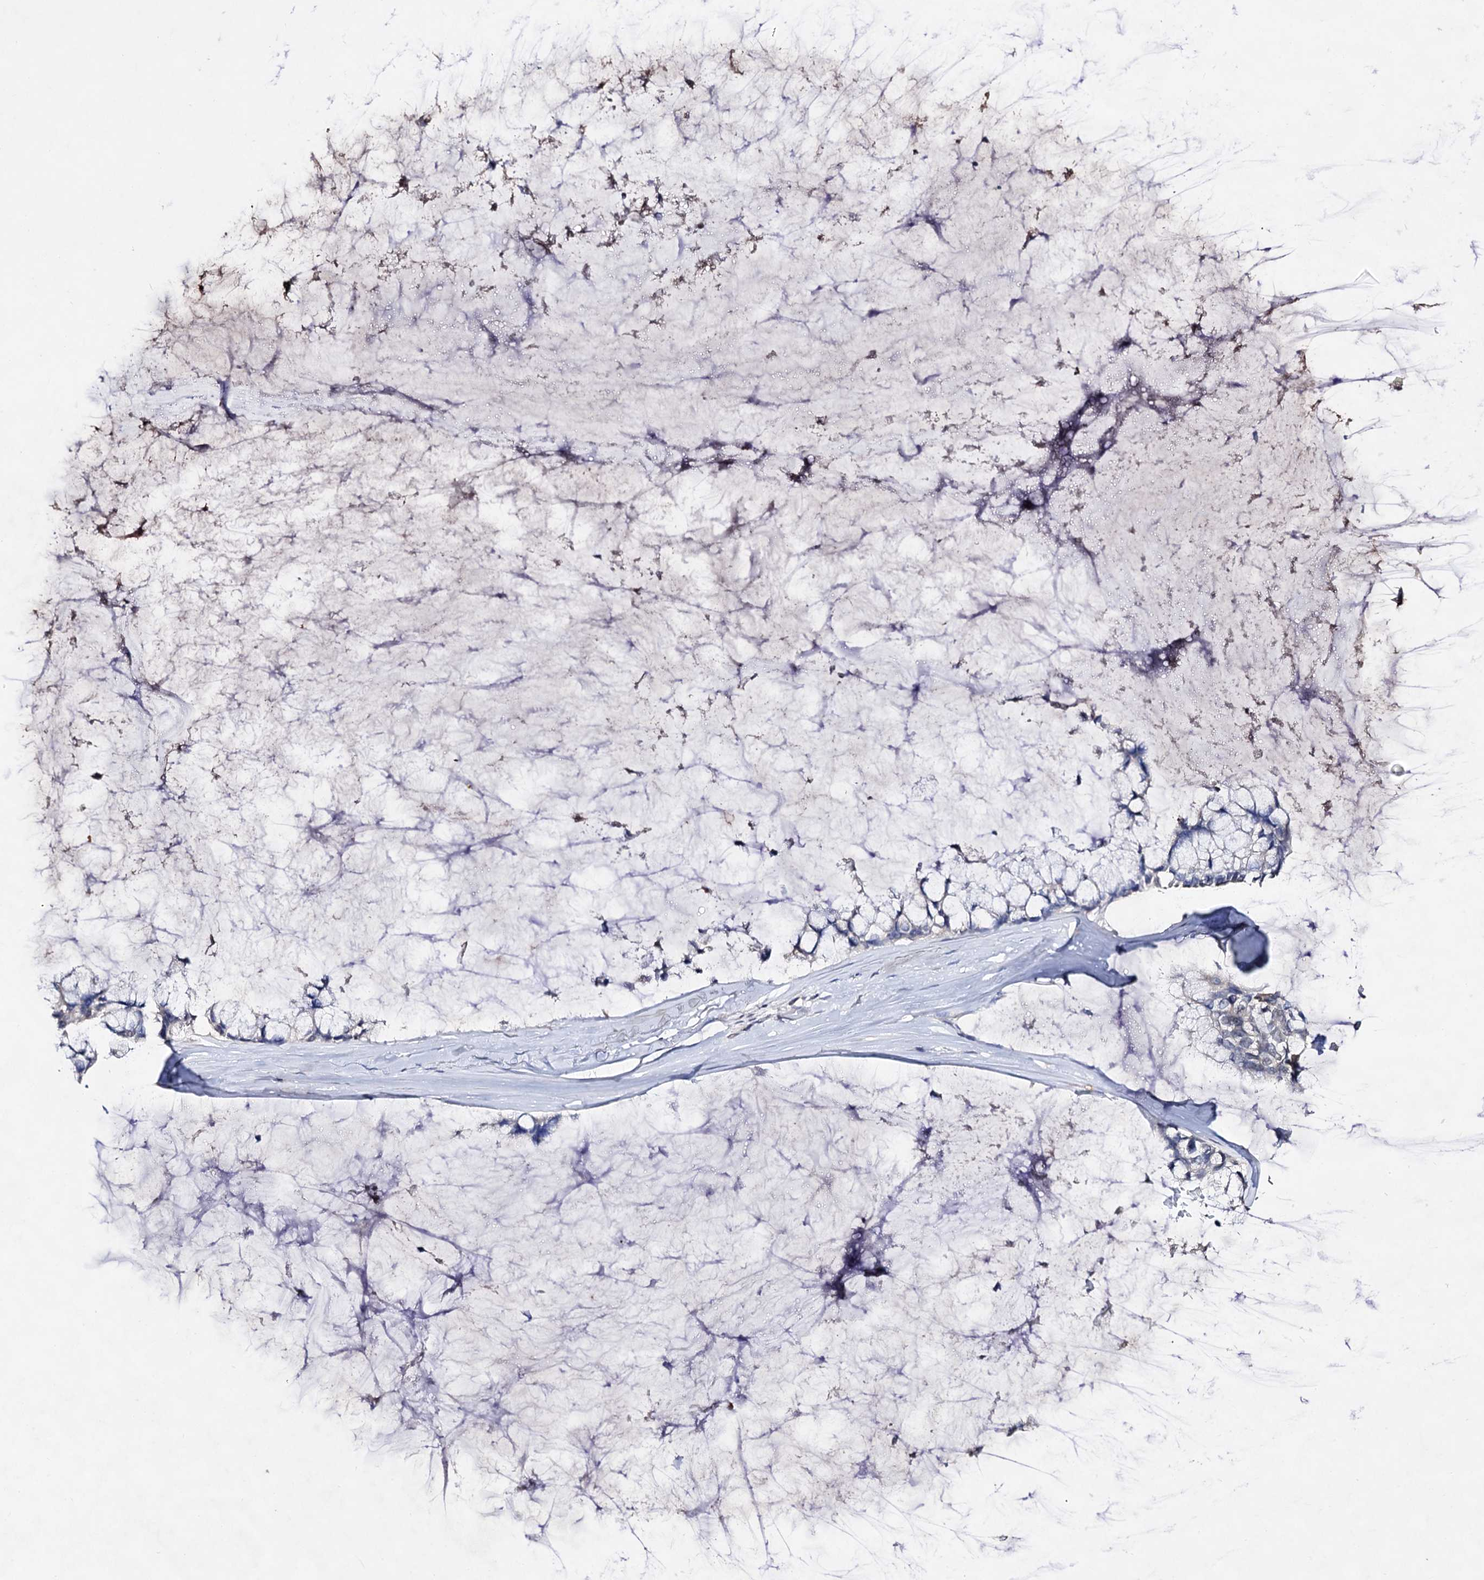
{"staining": {"intensity": "negative", "quantity": "none", "location": "none"}, "tissue": "ovarian cancer", "cell_type": "Tumor cells", "image_type": "cancer", "snomed": [{"axis": "morphology", "description": "Cystadenocarcinoma, mucinous, NOS"}, {"axis": "topography", "description": "Ovary"}], "caption": "High magnification brightfield microscopy of ovarian mucinous cystadenocarcinoma stained with DAB (3,3'-diaminobenzidine) (brown) and counterstained with hematoxylin (blue): tumor cells show no significant expression.", "gene": "PLIN1", "patient": {"sex": "female", "age": 39}}